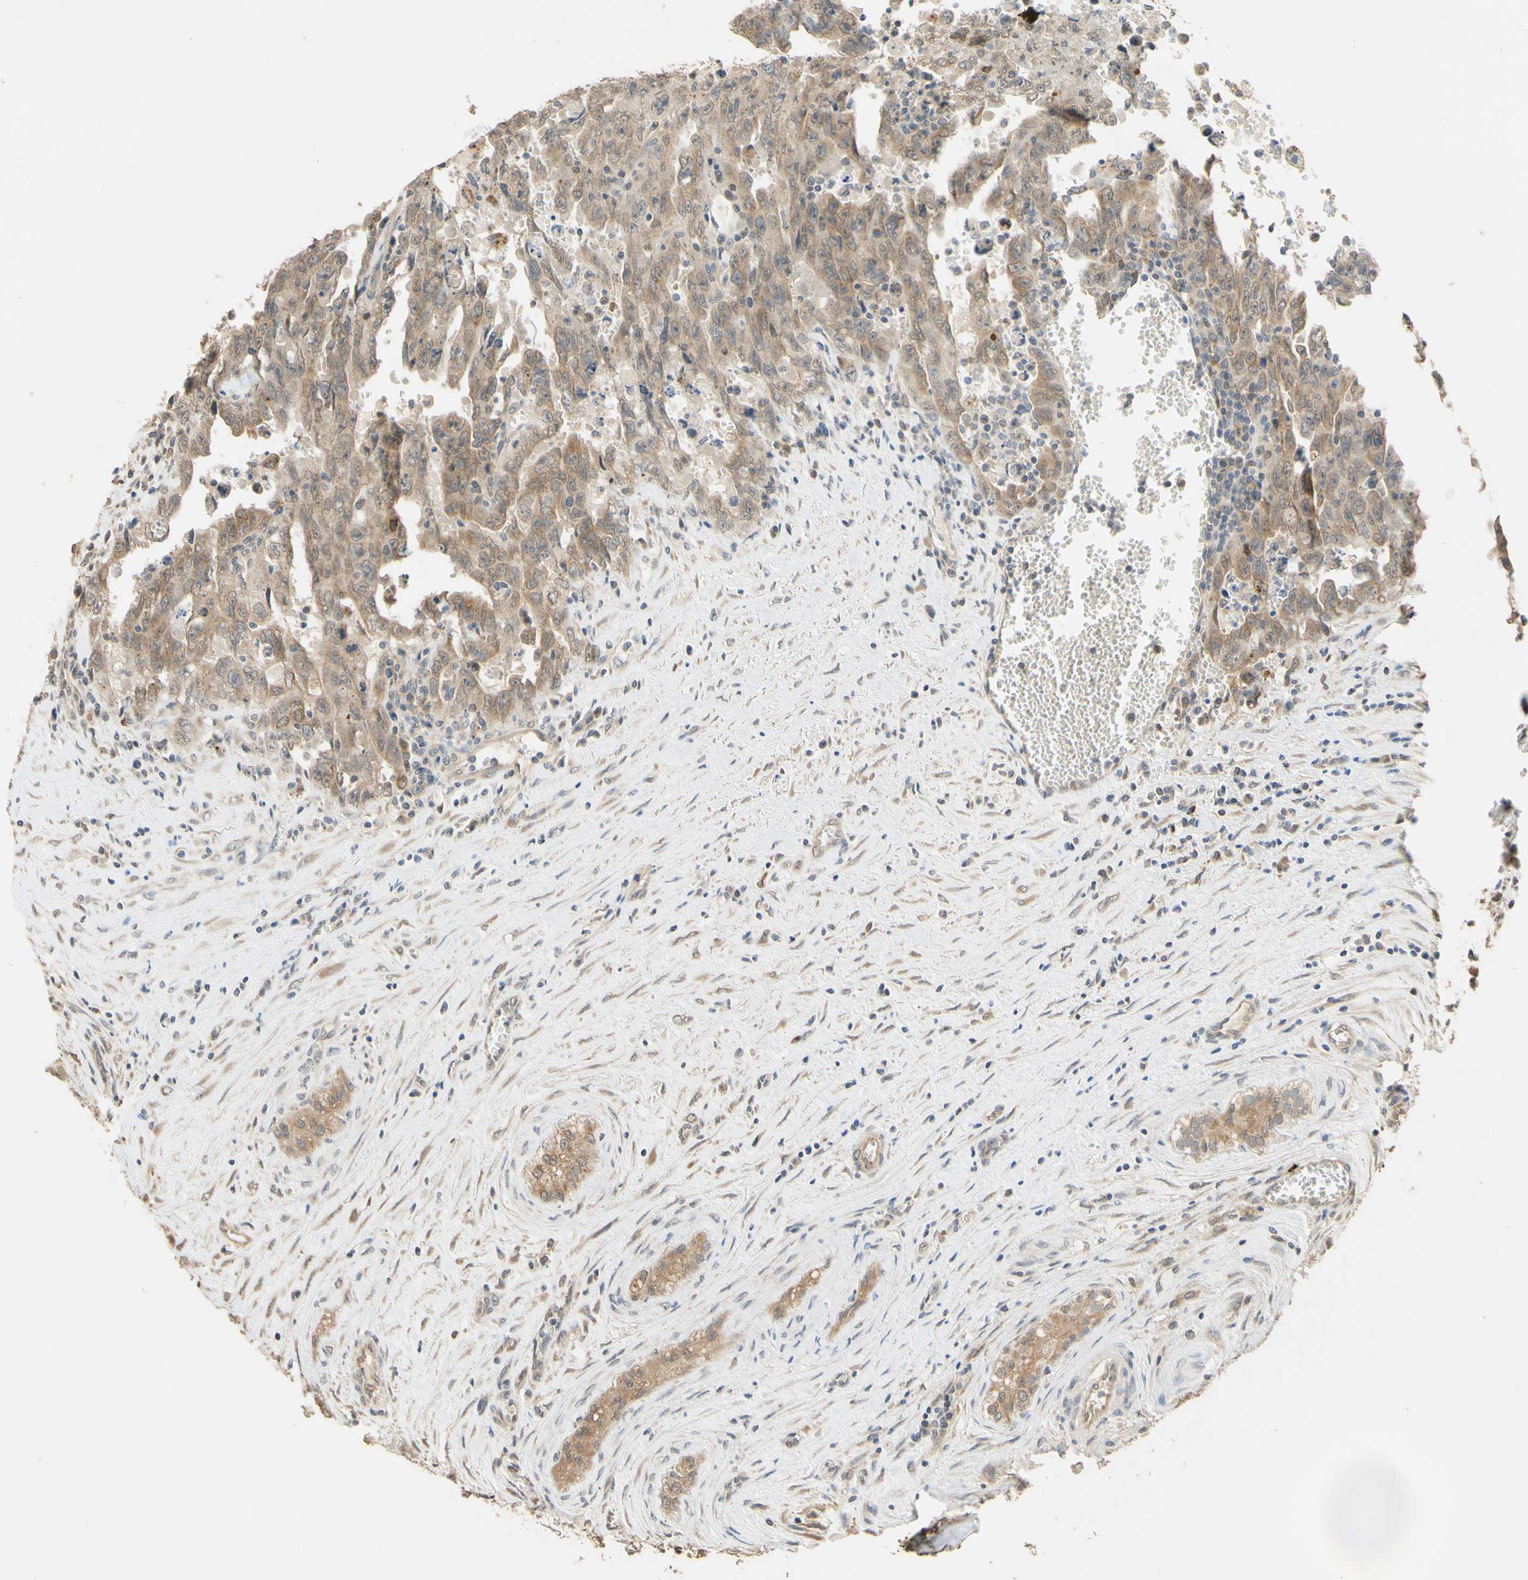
{"staining": {"intensity": "weak", "quantity": ">75%", "location": "cytoplasmic/membranous"}, "tissue": "testis cancer", "cell_type": "Tumor cells", "image_type": "cancer", "snomed": [{"axis": "morphology", "description": "Carcinoma, Embryonal, NOS"}, {"axis": "topography", "description": "Testis"}], "caption": "Immunohistochemistry image of testis cancer stained for a protein (brown), which demonstrates low levels of weak cytoplasmic/membranous expression in approximately >75% of tumor cells.", "gene": "SMIM19", "patient": {"sex": "male", "age": 28}}